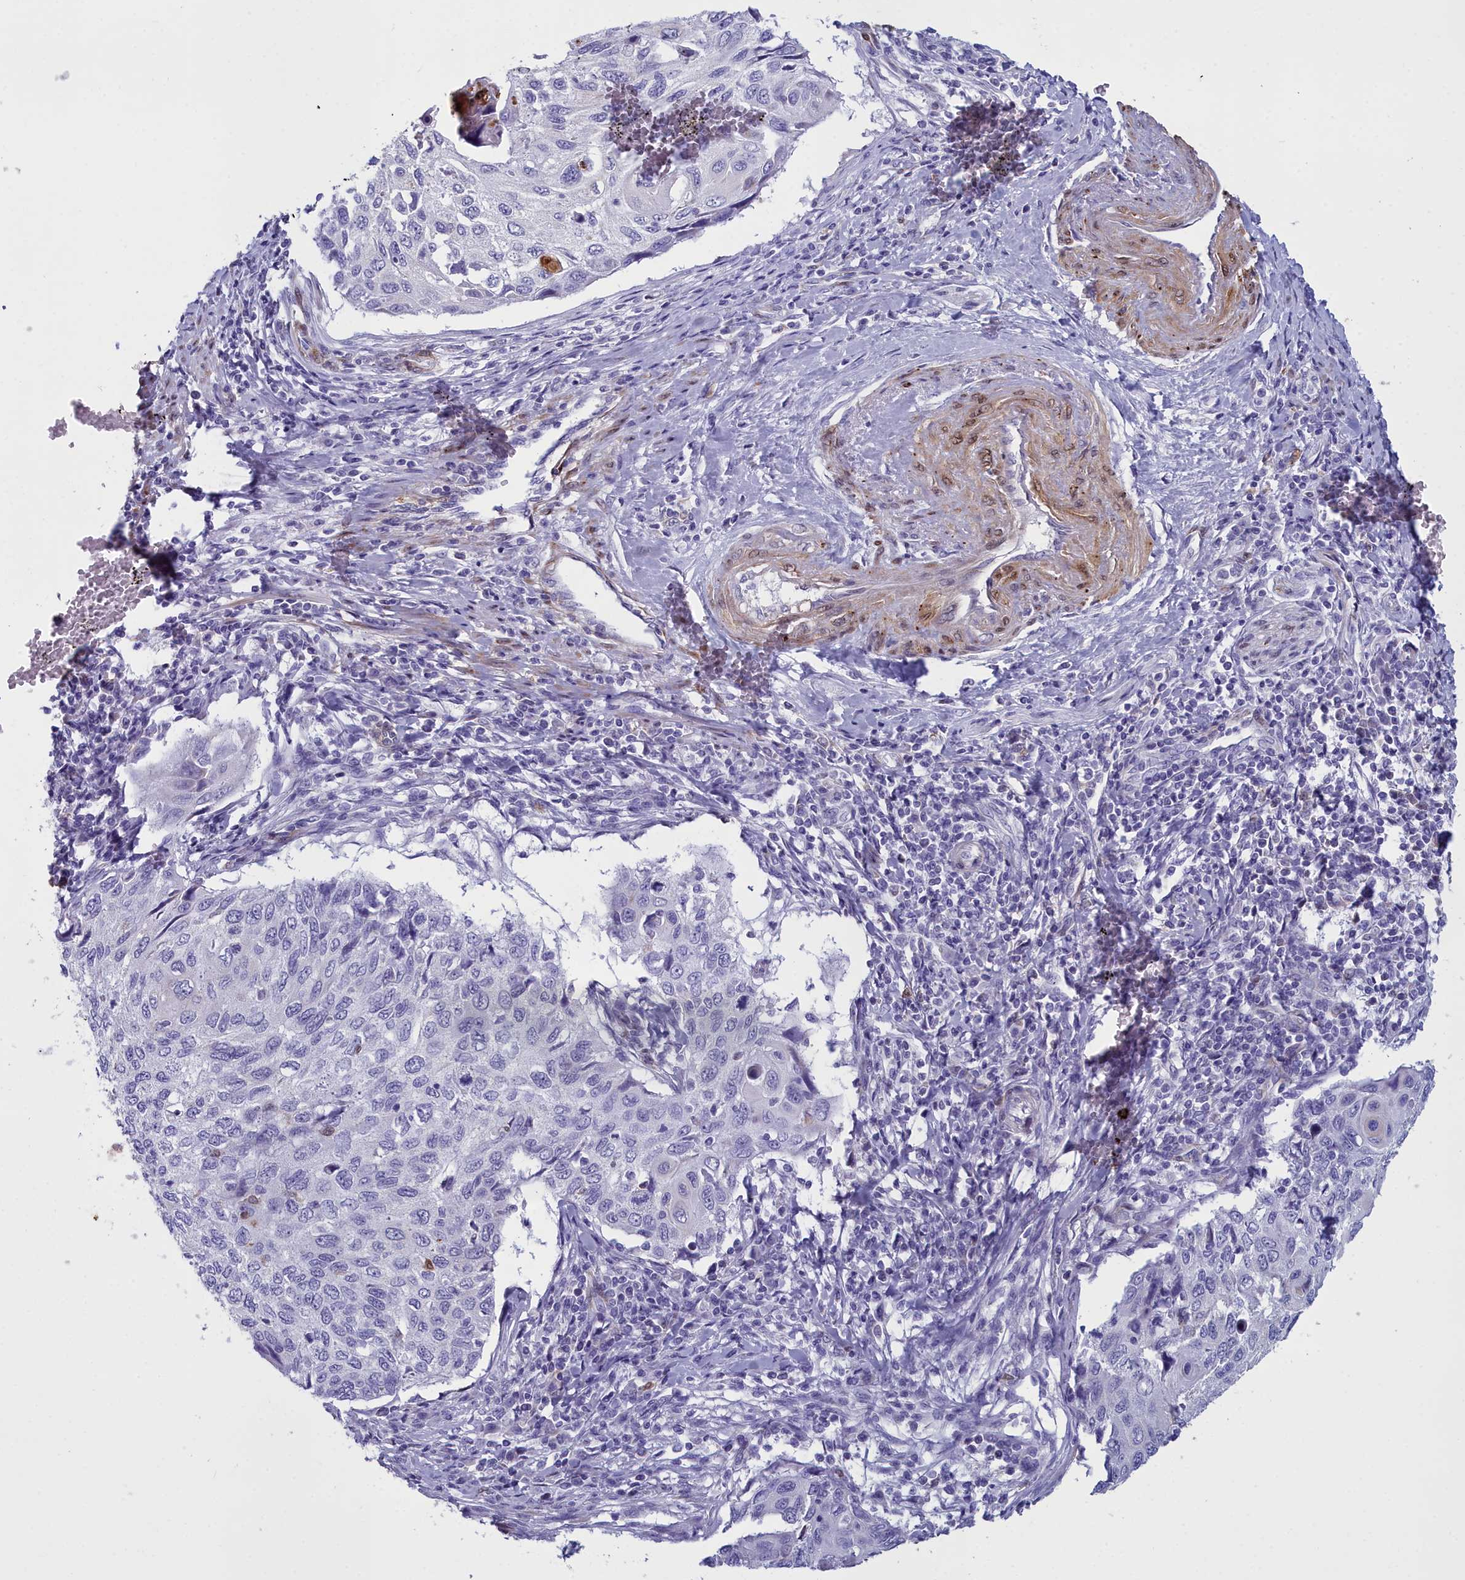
{"staining": {"intensity": "negative", "quantity": "none", "location": "none"}, "tissue": "cervical cancer", "cell_type": "Tumor cells", "image_type": "cancer", "snomed": [{"axis": "morphology", "description": "Squamous cell carcinoma, NOS"}, {"axis": "topography", "description": "Cervix"}], "caption": "Tumor cells show no significant protein positivity in squamous cell carcinoma (cervical).", "gene": "PPP1R14A", "patient": {"sex": "female", "age": 70}}